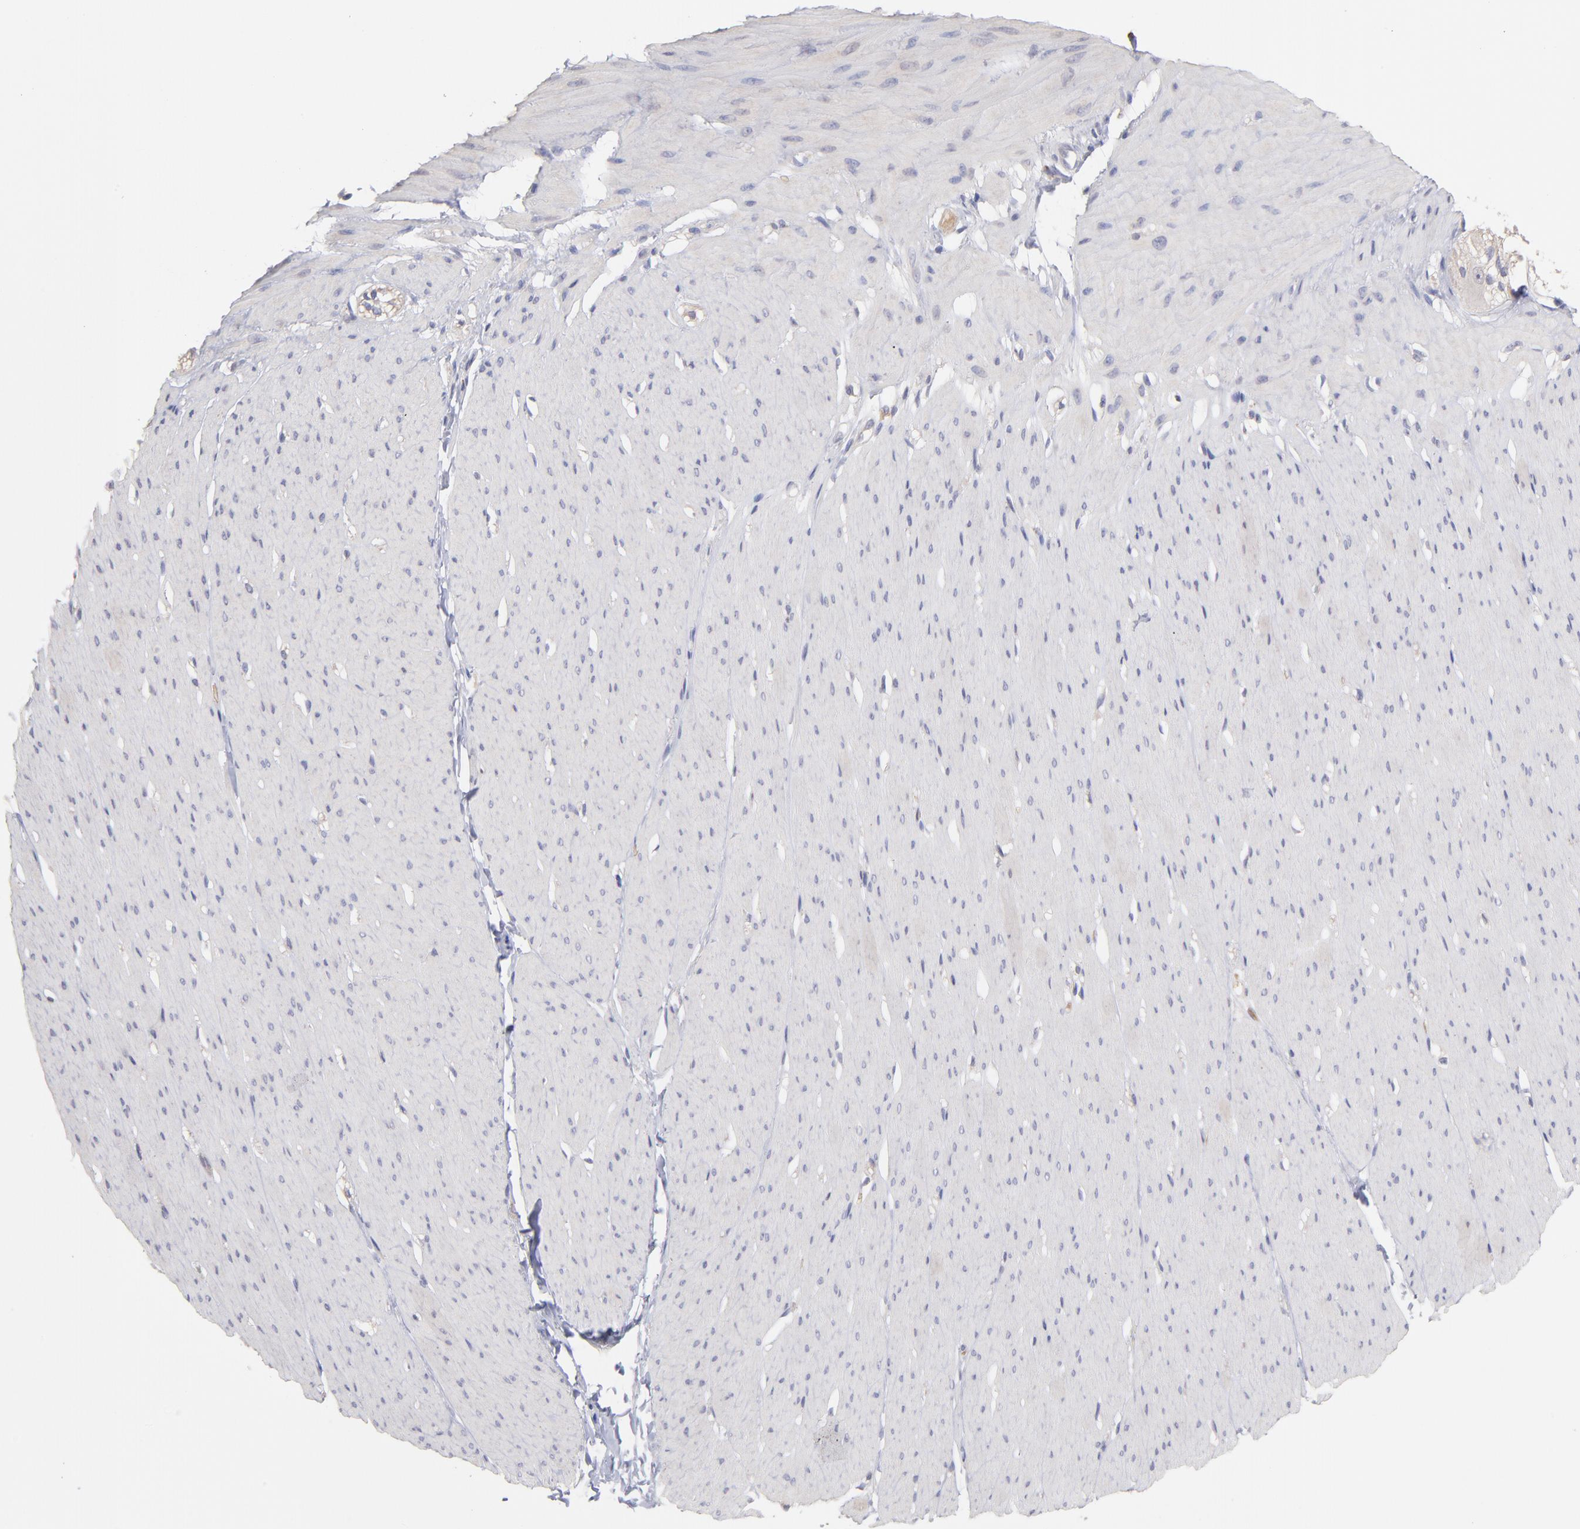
{"staining": {"intensity": "negative", "quantity": "none", "location": "none"}, "tissue": "smooth muscle", "cell_type": "Smooth muscle cells", "image_type": "normal", "snomed": [{"axis": "morphology", "description": "Normal tissue, NOS"}, {"axis": "topography", "description": "Smooth muscle"}, {"axis": "topography", "description": "Colon"}], "caption": "This is an IHC histopathology image of unremarkable smooth muscle. There is no expression in smooth muscle cells.", "gene": "F13B", "patient": {"sex": "male", "age": 67}}